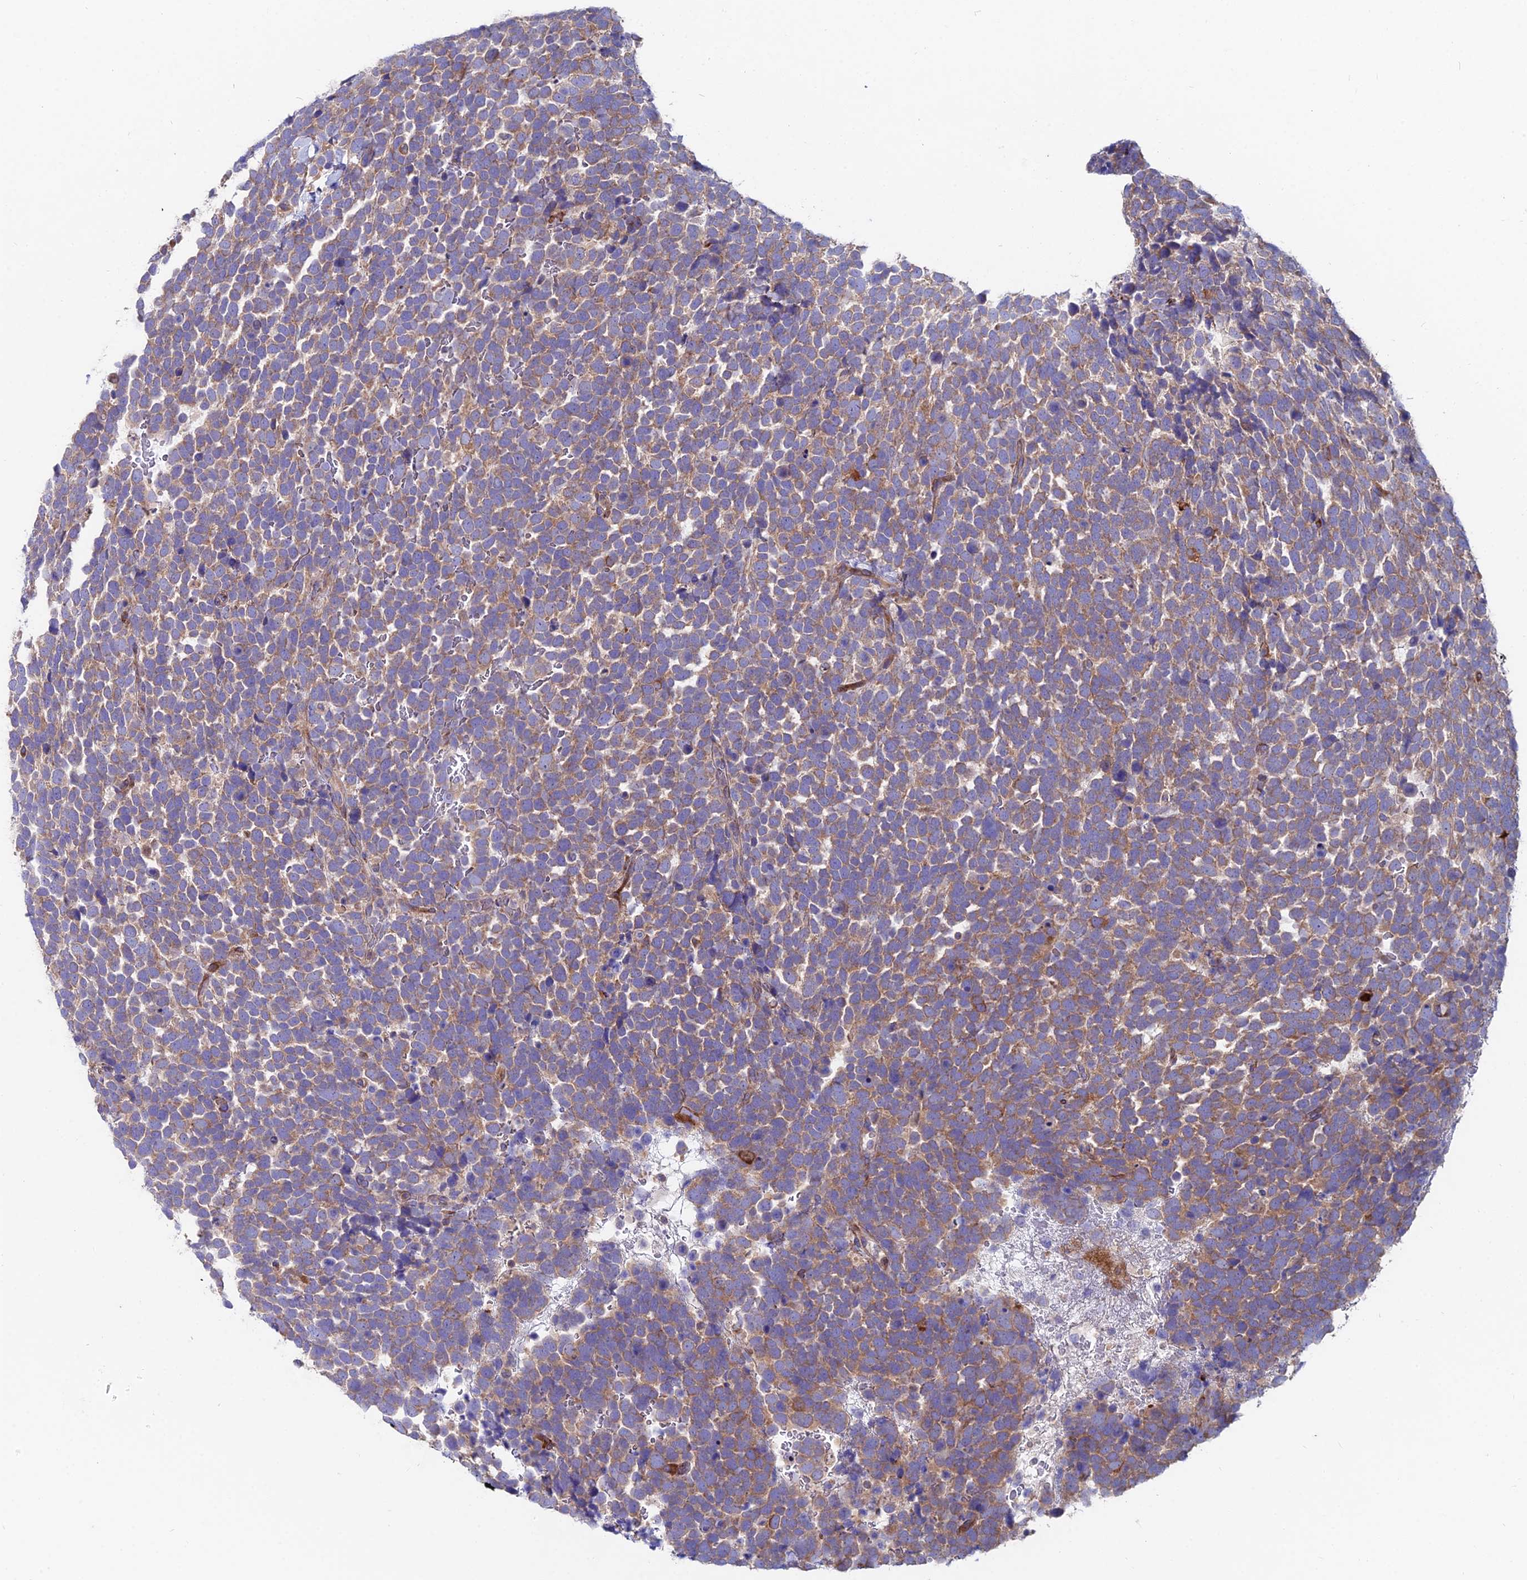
{"staining": {"intensity": "moderate", "quantity": ">75%", "location": "cytoplasmic/membranous"}, "tissue": "urothelial cancer", "cell_type": "Tumor cells", "image_type": "cancer", "snomed": [{"axis": "morphology", "description": "Urothelial carcinoma, High grade"}, {"axis": "topography", "description": "Urinary bladder"}], "caption": "Immunohistochemistry image of neoplastic tissue: urothelial cancer stained using immunohistochemistry (IHC) exhibits medium levels of moderate protein expression localized specifically in the cytoplasmic/membranous of tumor cells, appearing as a cytoplasmic/membranous brown color.", "gene": "EIF3K", "patient": {"sex": "female", "age": 82}}